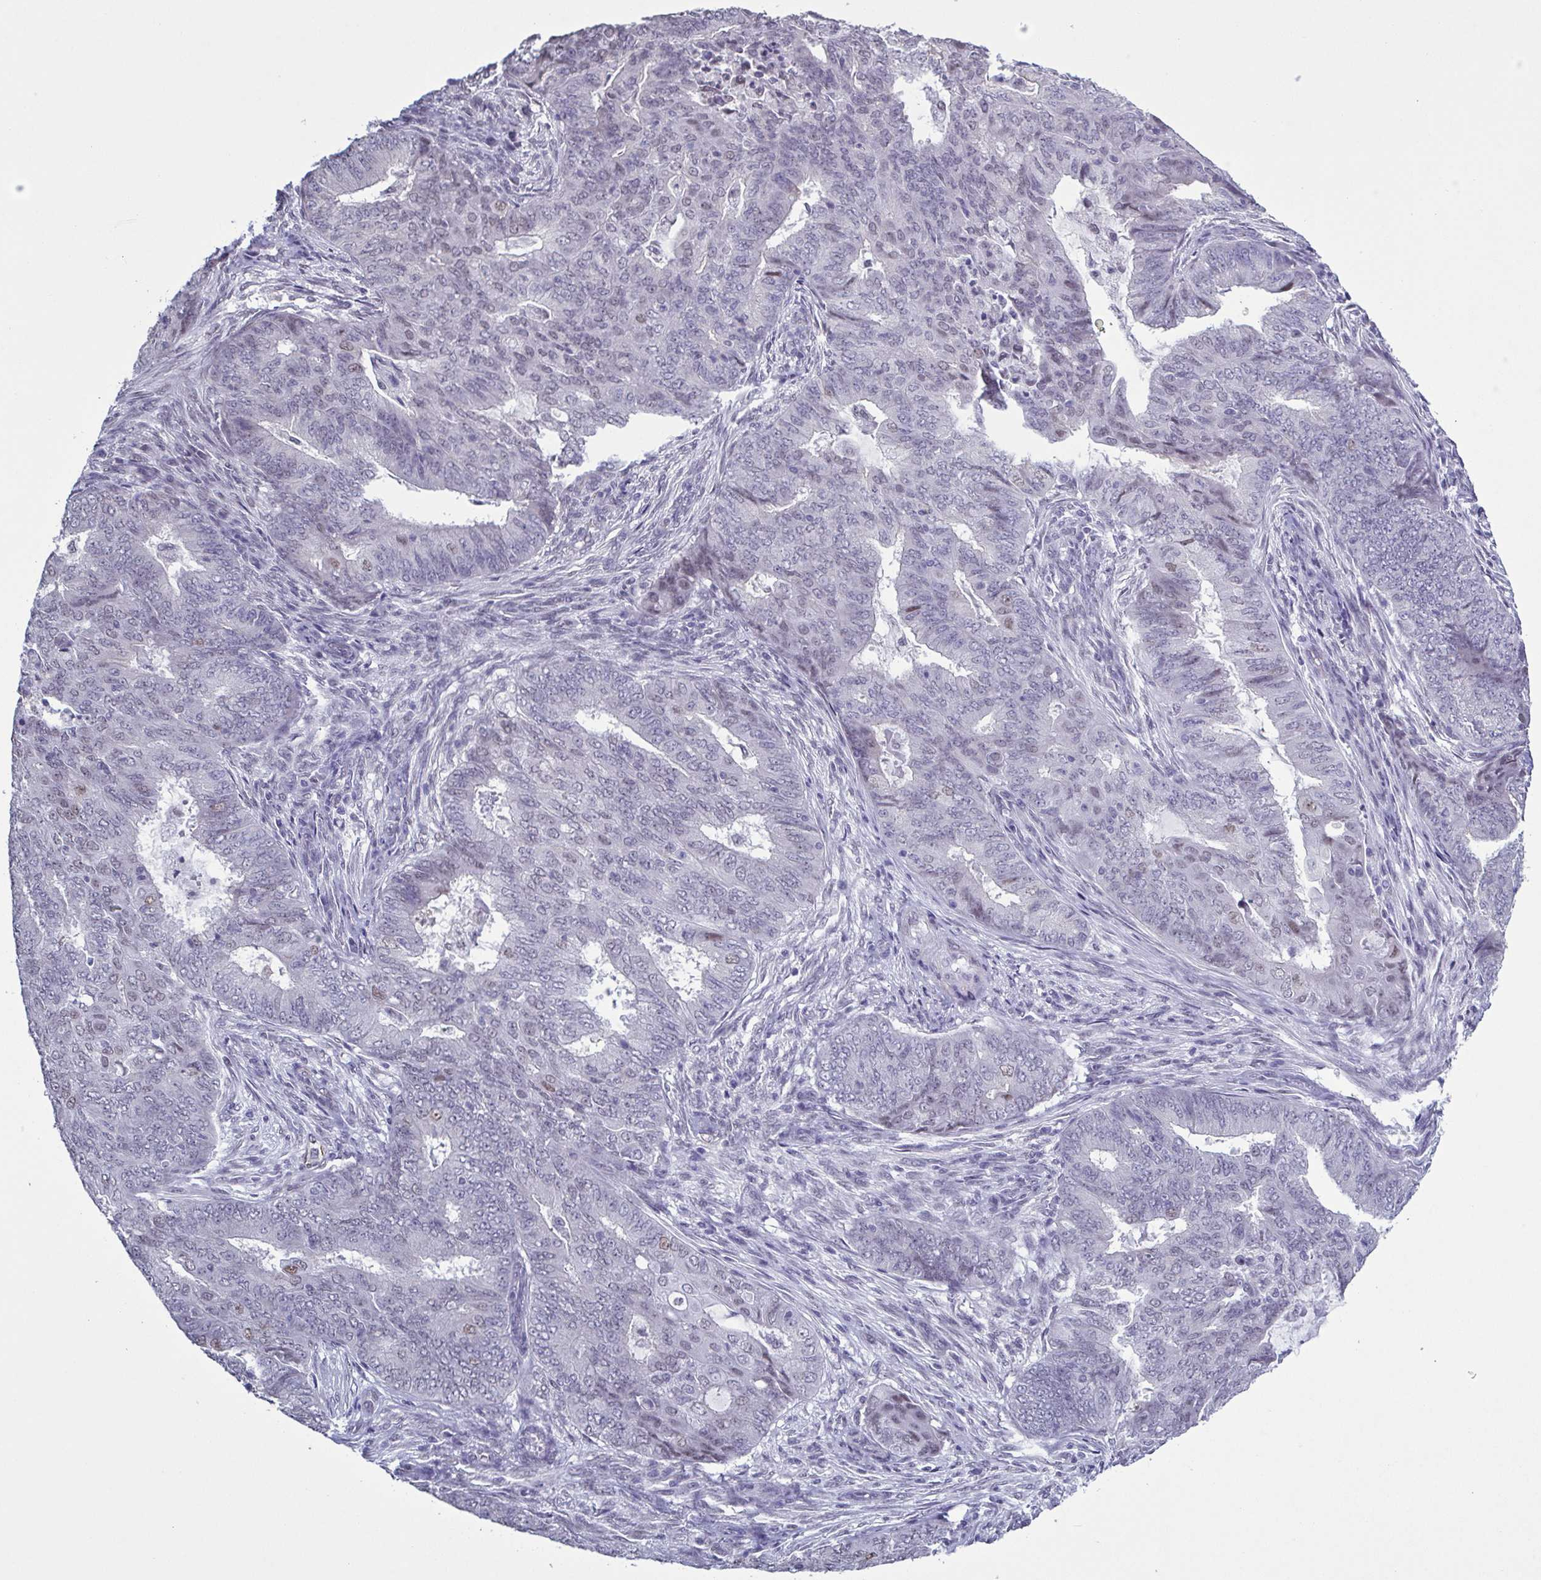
{"staining": {"intensity": "weak", "quantity": "<25%", "location": "nuclear"}, "tissue": "endometrial cancer", "cell_type": "Tumor cells", "image_type": "cancer", "snomed": [{"axis": "morphology", "description": "Adenocarcinoma, NOS"}, {"axis": "topography", "description": "Endometrium"}], "caption": "Protein analysis of endometrial adenocarcinoma shows no significant positivity in tumor cells. The staining is performed using DAB (3,3'-diaminobenzidine) brown chromogen with nuclei counter-stained in using hematoxylin.", "gene": "TMEM92", "patient": {"sex": "female", "age": 62}}